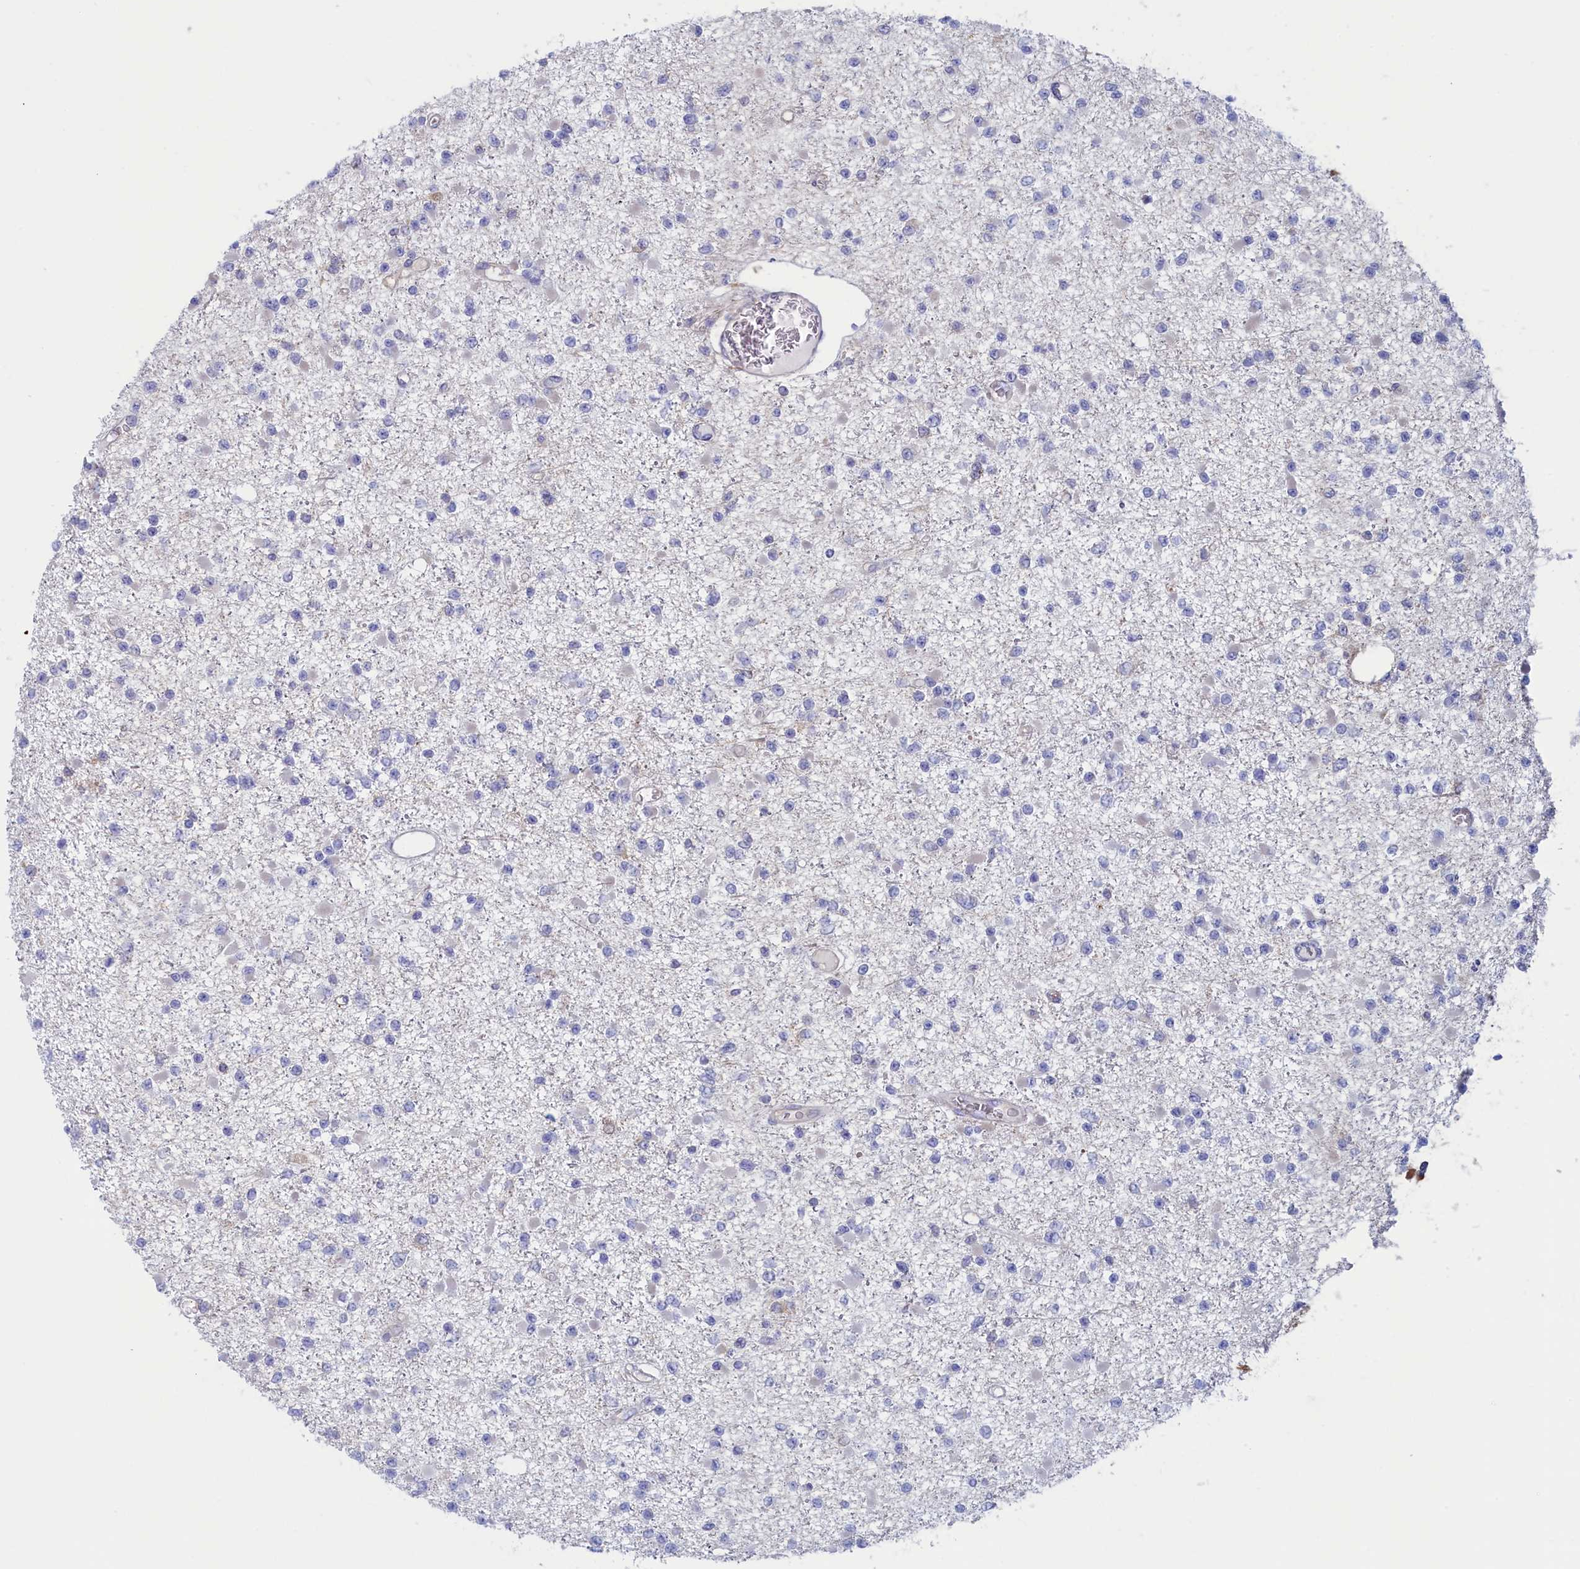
{"staining": {"intensity": "negative", "quantity": "none", "location": "none"}, "tissue": "glioma", "cell_type": "Tumor cells", "image_type": "cancer", "snomed": [{"axis": "morphology", "description": "Glioma, malignant, Low grade"}, {"axis": "topography", "description": "Brain"}], "caption": "High magnification brightfield microscopy of glioma stained with DAB (brown) and counterstained with hematoxylin (blue): tumor cells show no significant expression.", "gene": "SYNDIG1L", "patient": {"sex": "female", "age": 22}}